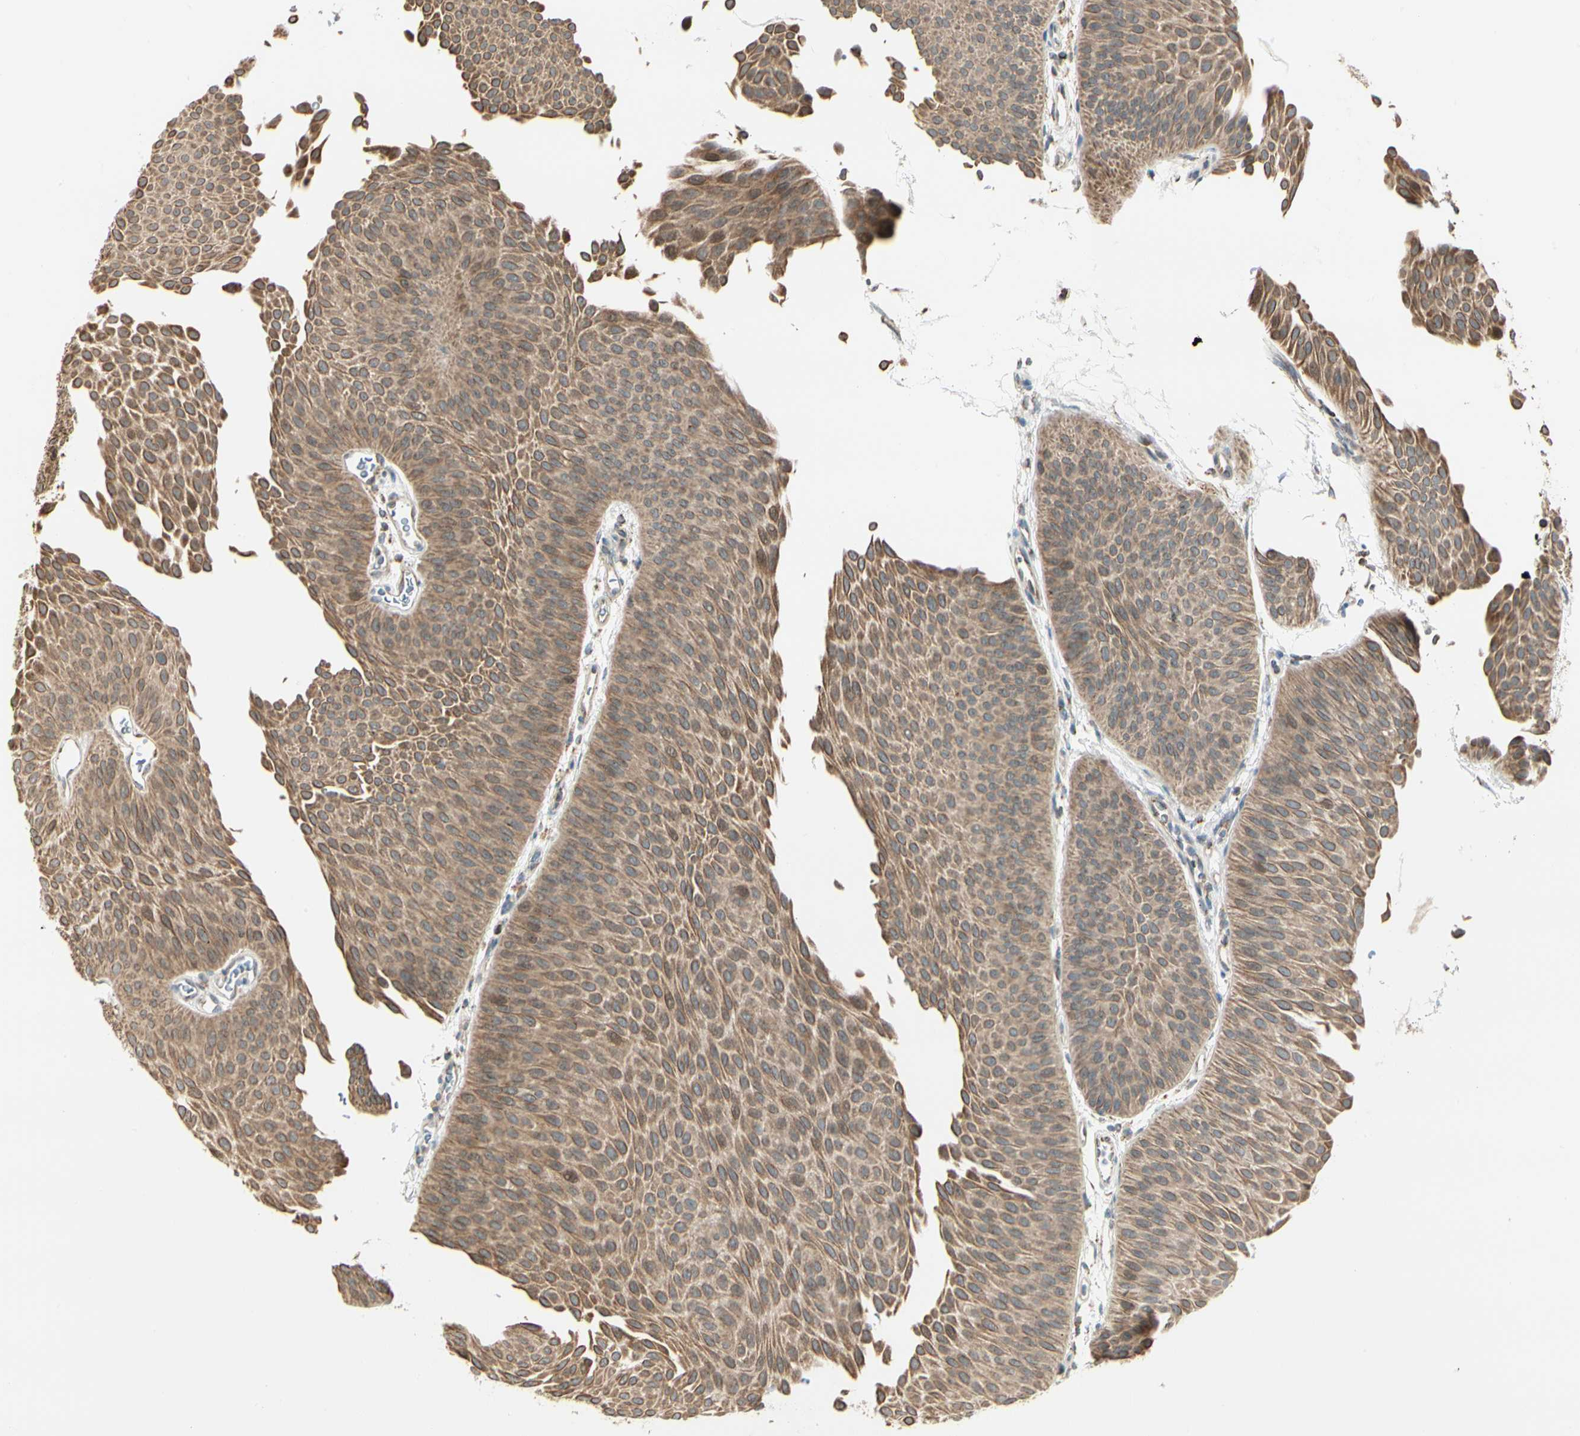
{"staining": {"intensity": "moderate", "quantity": ">75%", "location": "cytoplasmic/membranous"}, "tissue": "urothelial cancer", "cell_type": "Tumor cells", "image_type": "cancer", "snomed": [{"axis": "morphology", "description": "Urothelial carcinoma, Low grade"}, {"axis": "topography", "description": "Urinary bladder"}], "caption": "IHC photomicrograph of urothelial cancer stained for a protein (brown), which reveals medium levels of moderate cytoplasmic/membranous positivity in about >75% of tumor cells.", "gene": "ANKS6", "patient": {"sex": "female", "age": 60}}